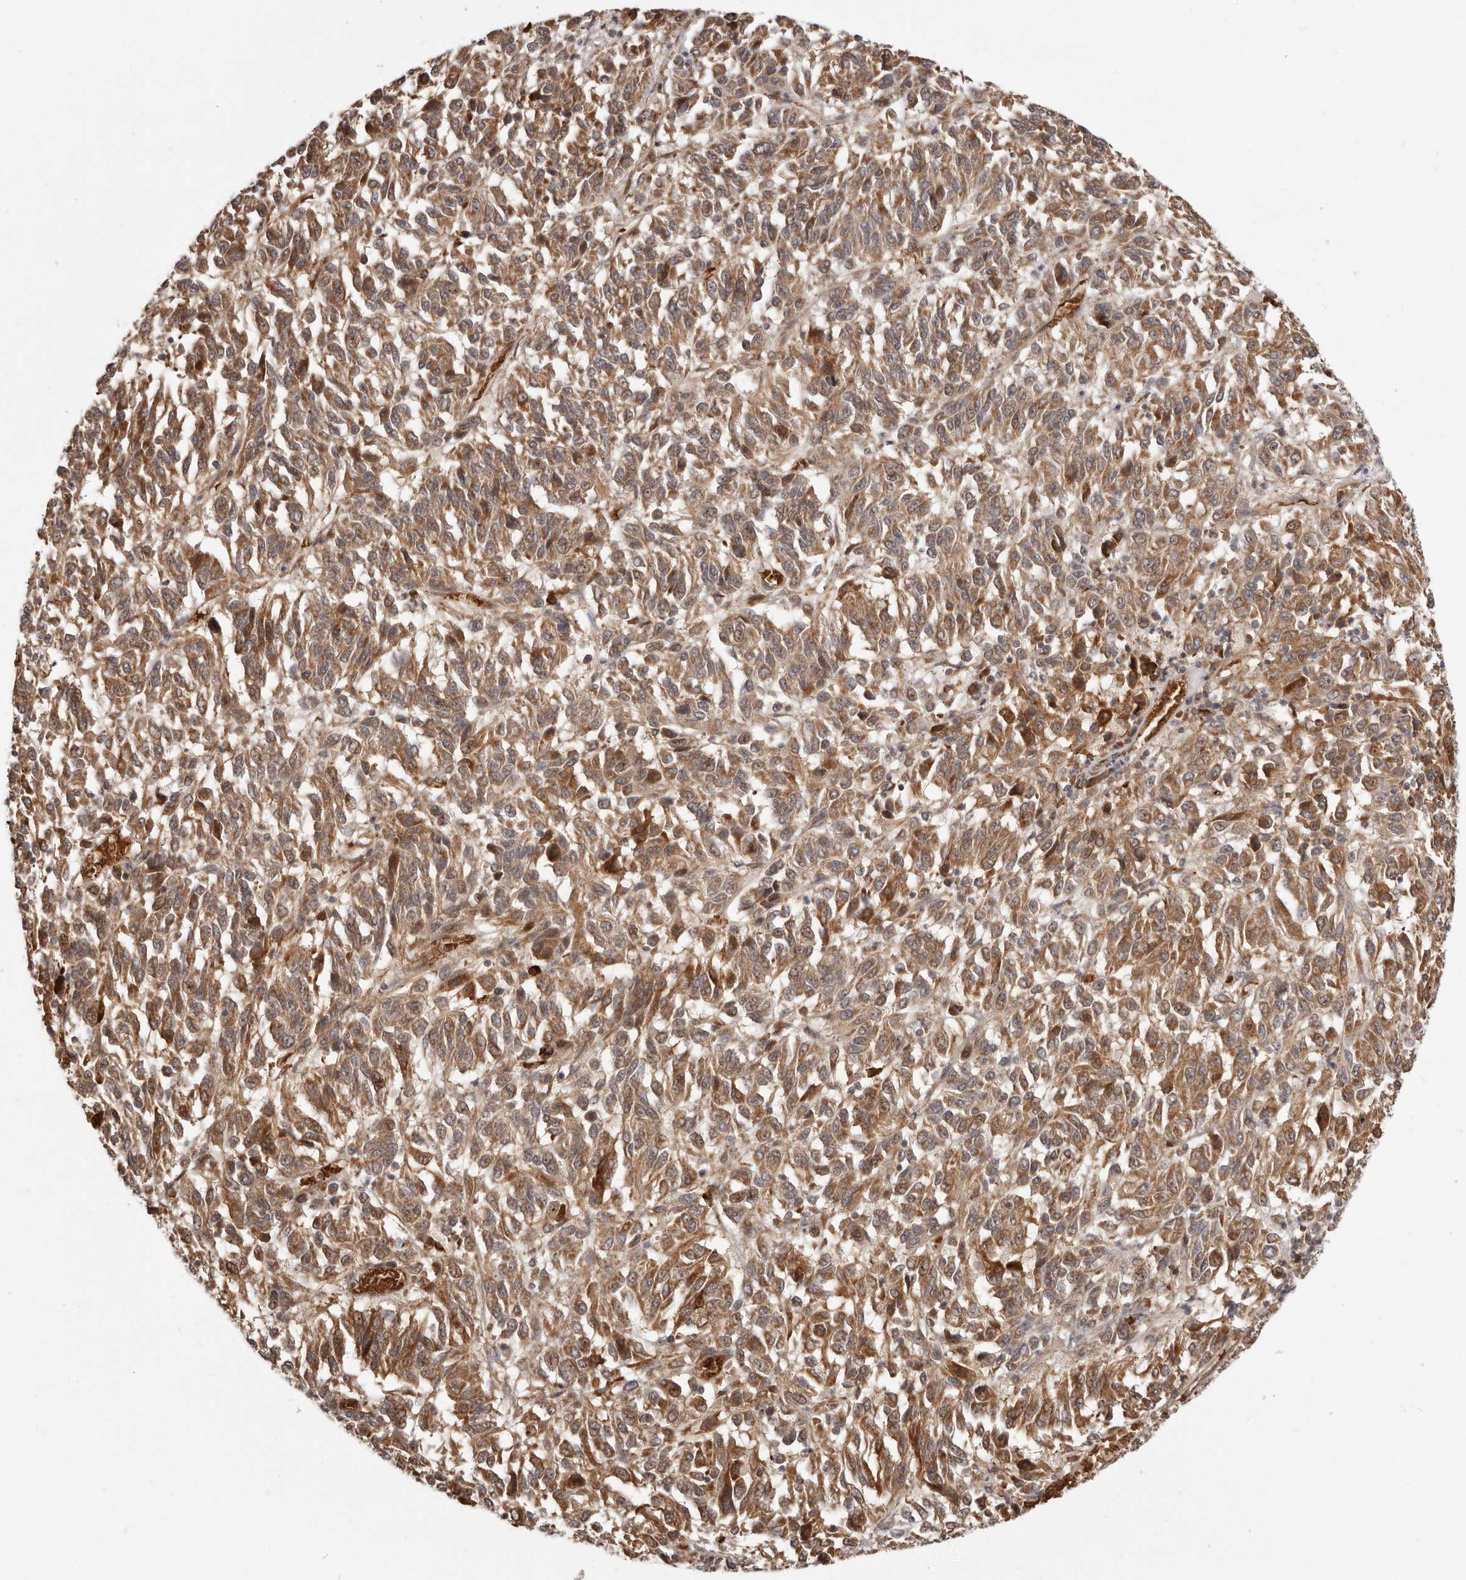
{"staining": {"intensity": "moderate", "quantity": ">75%", "location": "cytoplasmic/membranous"}, "tissue": "melanoma", "cell_type": "Tumor cells", "image_type": "cancer", "snomed": [{"axis": "morphology", "description": "Malignant melanoma, Metastatic site"}, {"axis": "topography", "description": "Lung"}], "caption": "Protein analysis of melanoma tissue reveals moderate cytoplasmic/membranous positivity in approximately >75% of tumor cells.", "gene": "NCOA3", "patient": {"sex": "male", "age": 64}}